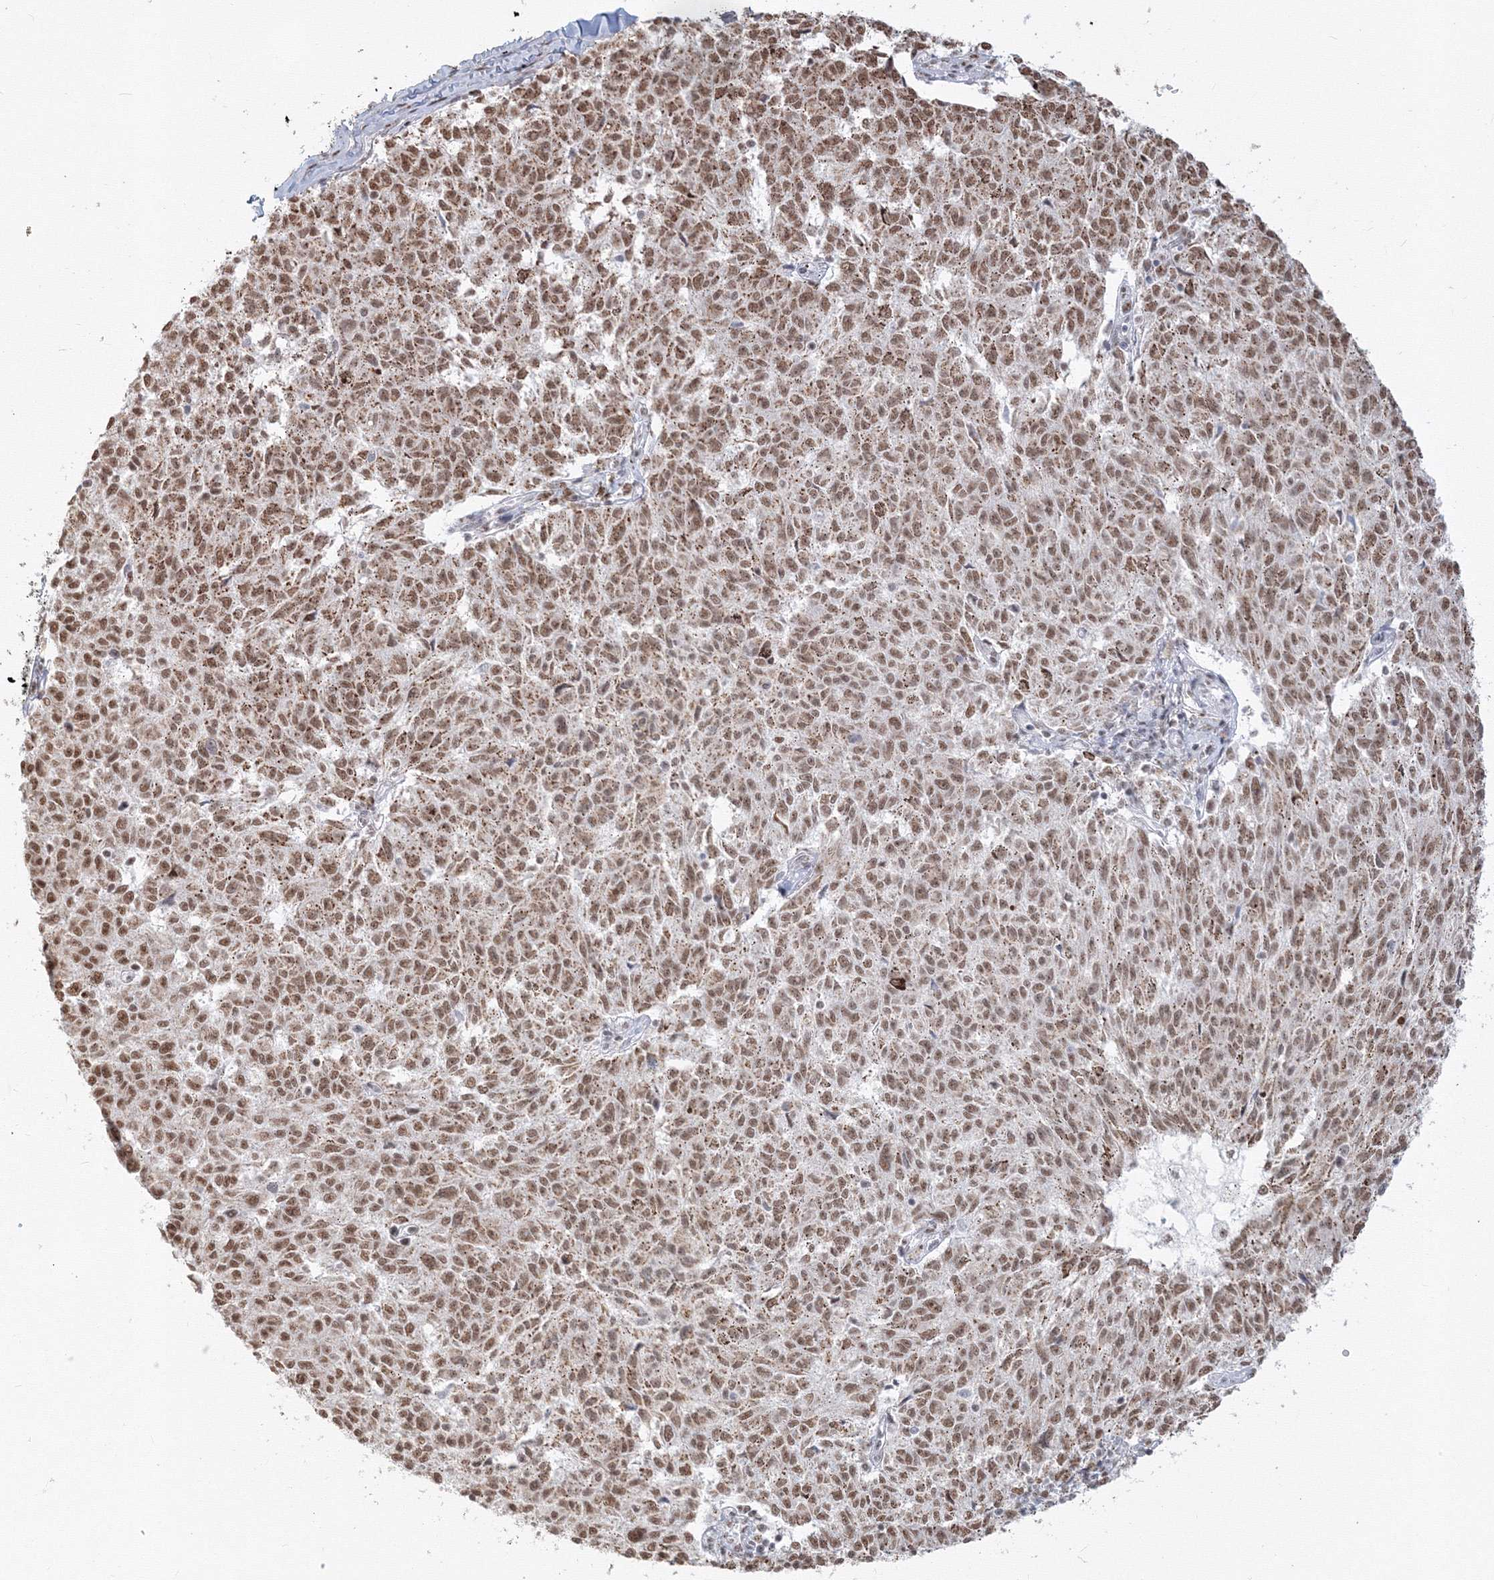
{"staining": {"intensity": "moderate", "quantity": ">75%", "location": "nuclear"}, "tissue": "melanoma", "cell_type": "Tumor cells", "image_type": "cancer", "snomed": [{"axis": "morphology", "description": "Malignant melanoma, NOS"}, {"axis": "topography", "description": "Skin"}], "caption": "Moderate nuclear protein staining is seen in about >75% of tumor cells in malignant melanoma.", "gene": "PPP4R2", "patient": {"sex": "female", "age": 72}}